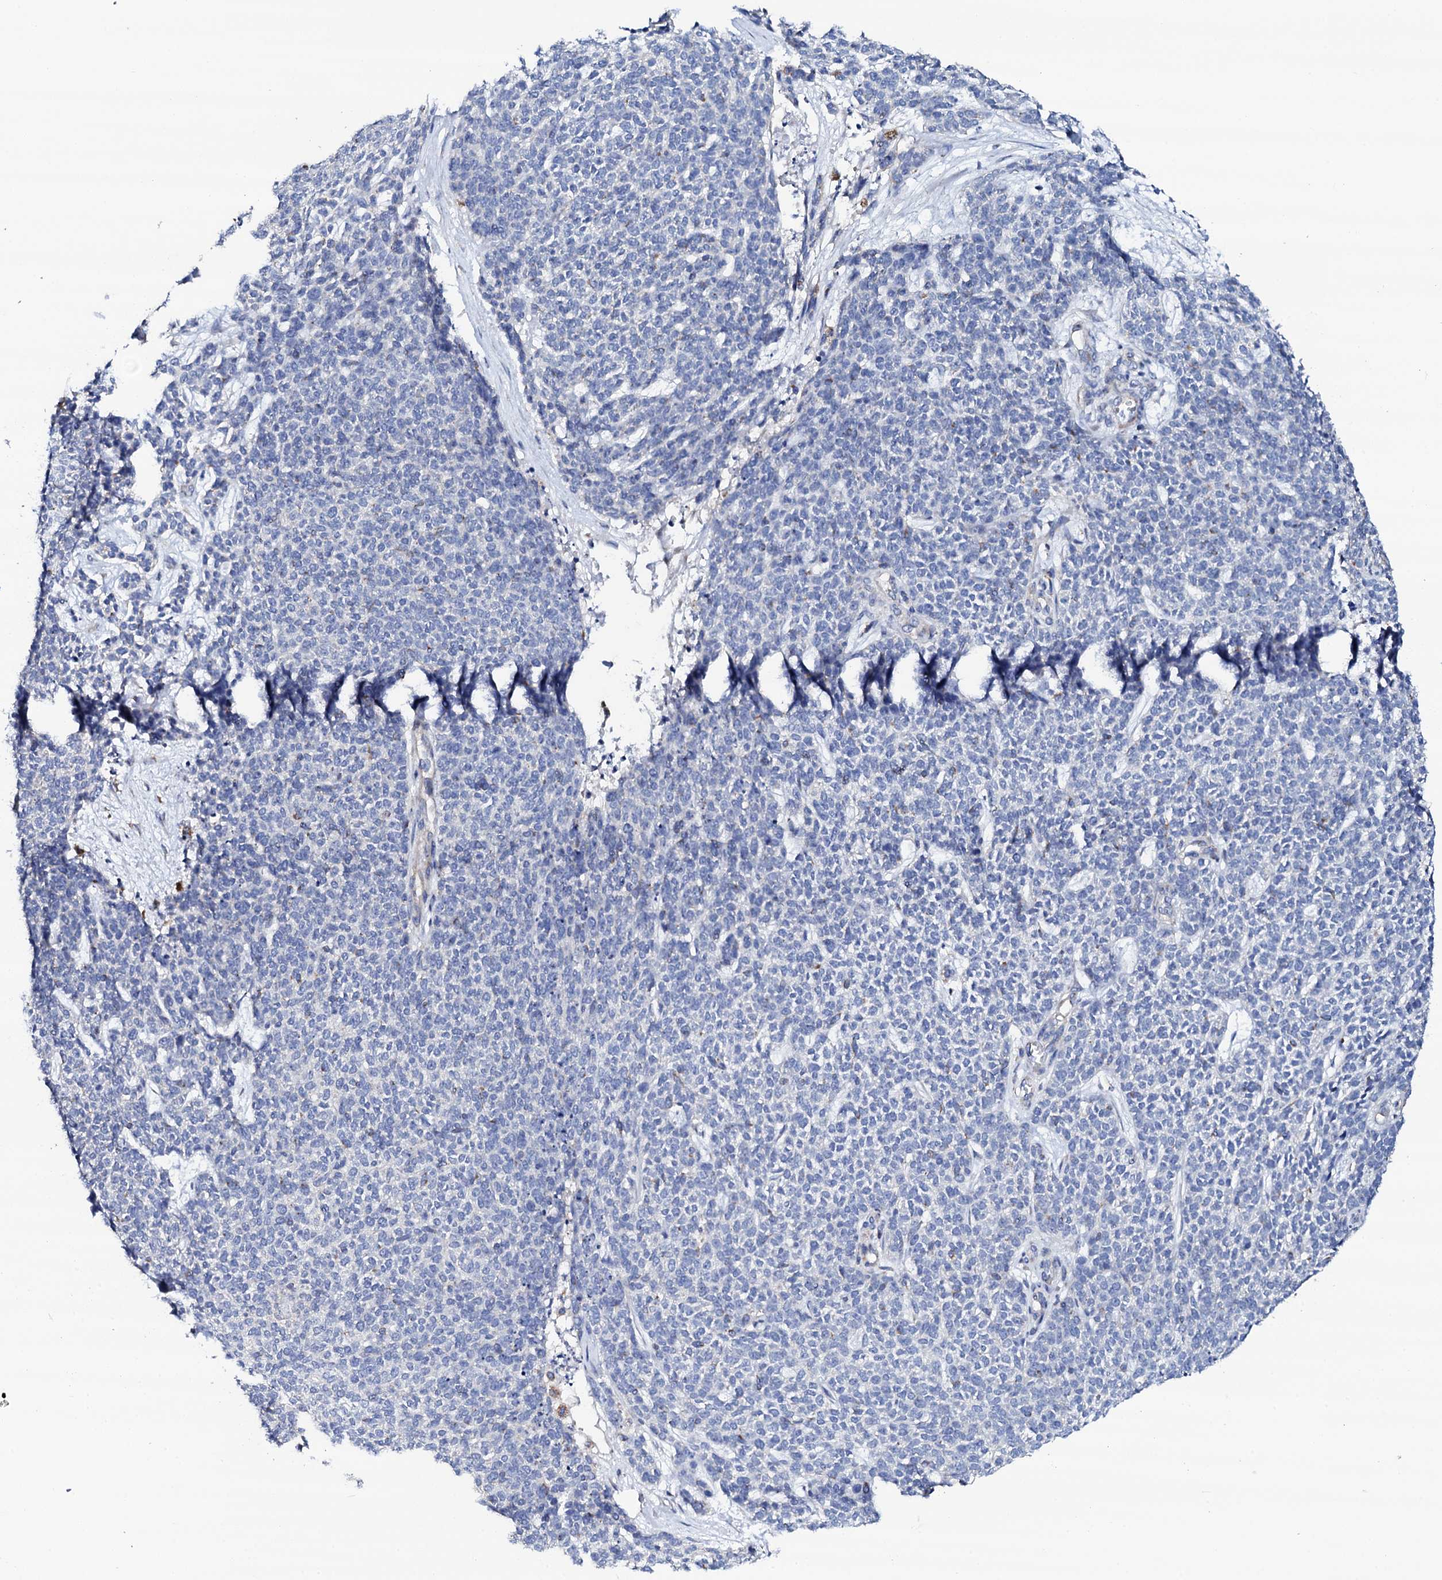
{"staining": {"intensity": "negative", "quantity": "none", "location": "none"}, "tissue": "skin cancer", "cell_type": "Tumor cells", "image_type": "cancer", "snomed": [{"axis": "morphology", "description": "Basal cell carcinoma"}, {"axis": "topography", "description": "Skin"}], "caption": "This is an immunohistochemistry (IHC) micrograph of skin cancer. There is no expression in tumor cells.", "gene": "TCAF2", "patient": {"sex": "female", "age": 84}}